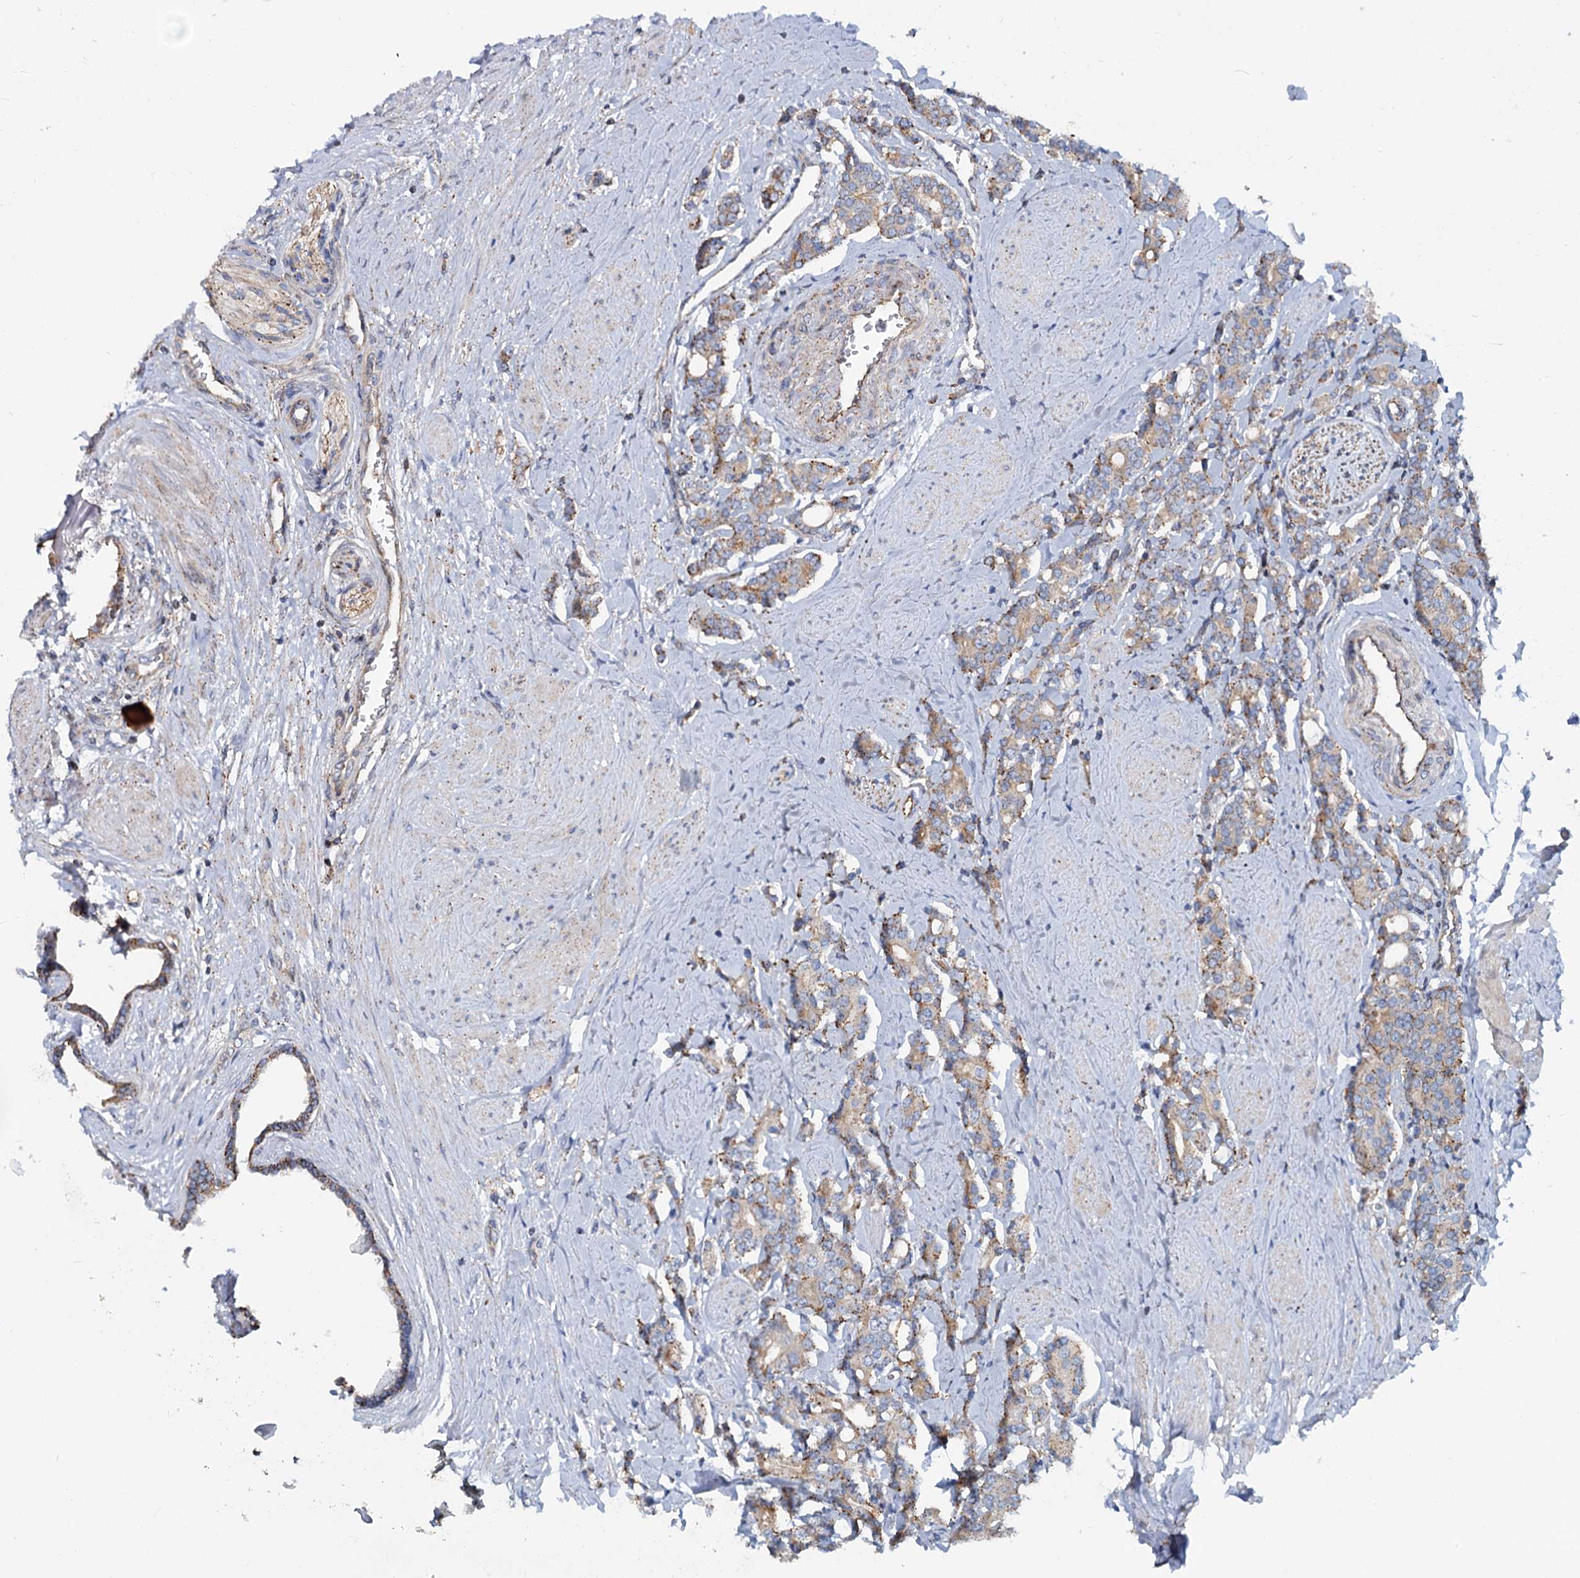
{"staining": {"intensity": "moderate", "quantity": "<25%", "location": "cytoplasmic/membranous"}, "tissue": "prostate cancer", "cell_type": "Tumor cells", "image_type": "cancer", "snomed": [{"axis": "morphology", "description": "Adenocarcinoma, High grade"}, {"axis": "topography", "description": "Prostate"}], "caption": "Immunohistochemical staining of adenocarcinoma (high-grade) (prostate) exhibits low levels of moderate cytoplasmic/membranous protein positivity in about <25% of tumor cells.", "gene": "PSEN1", "patient": {"sex": "male", "age": 62}}